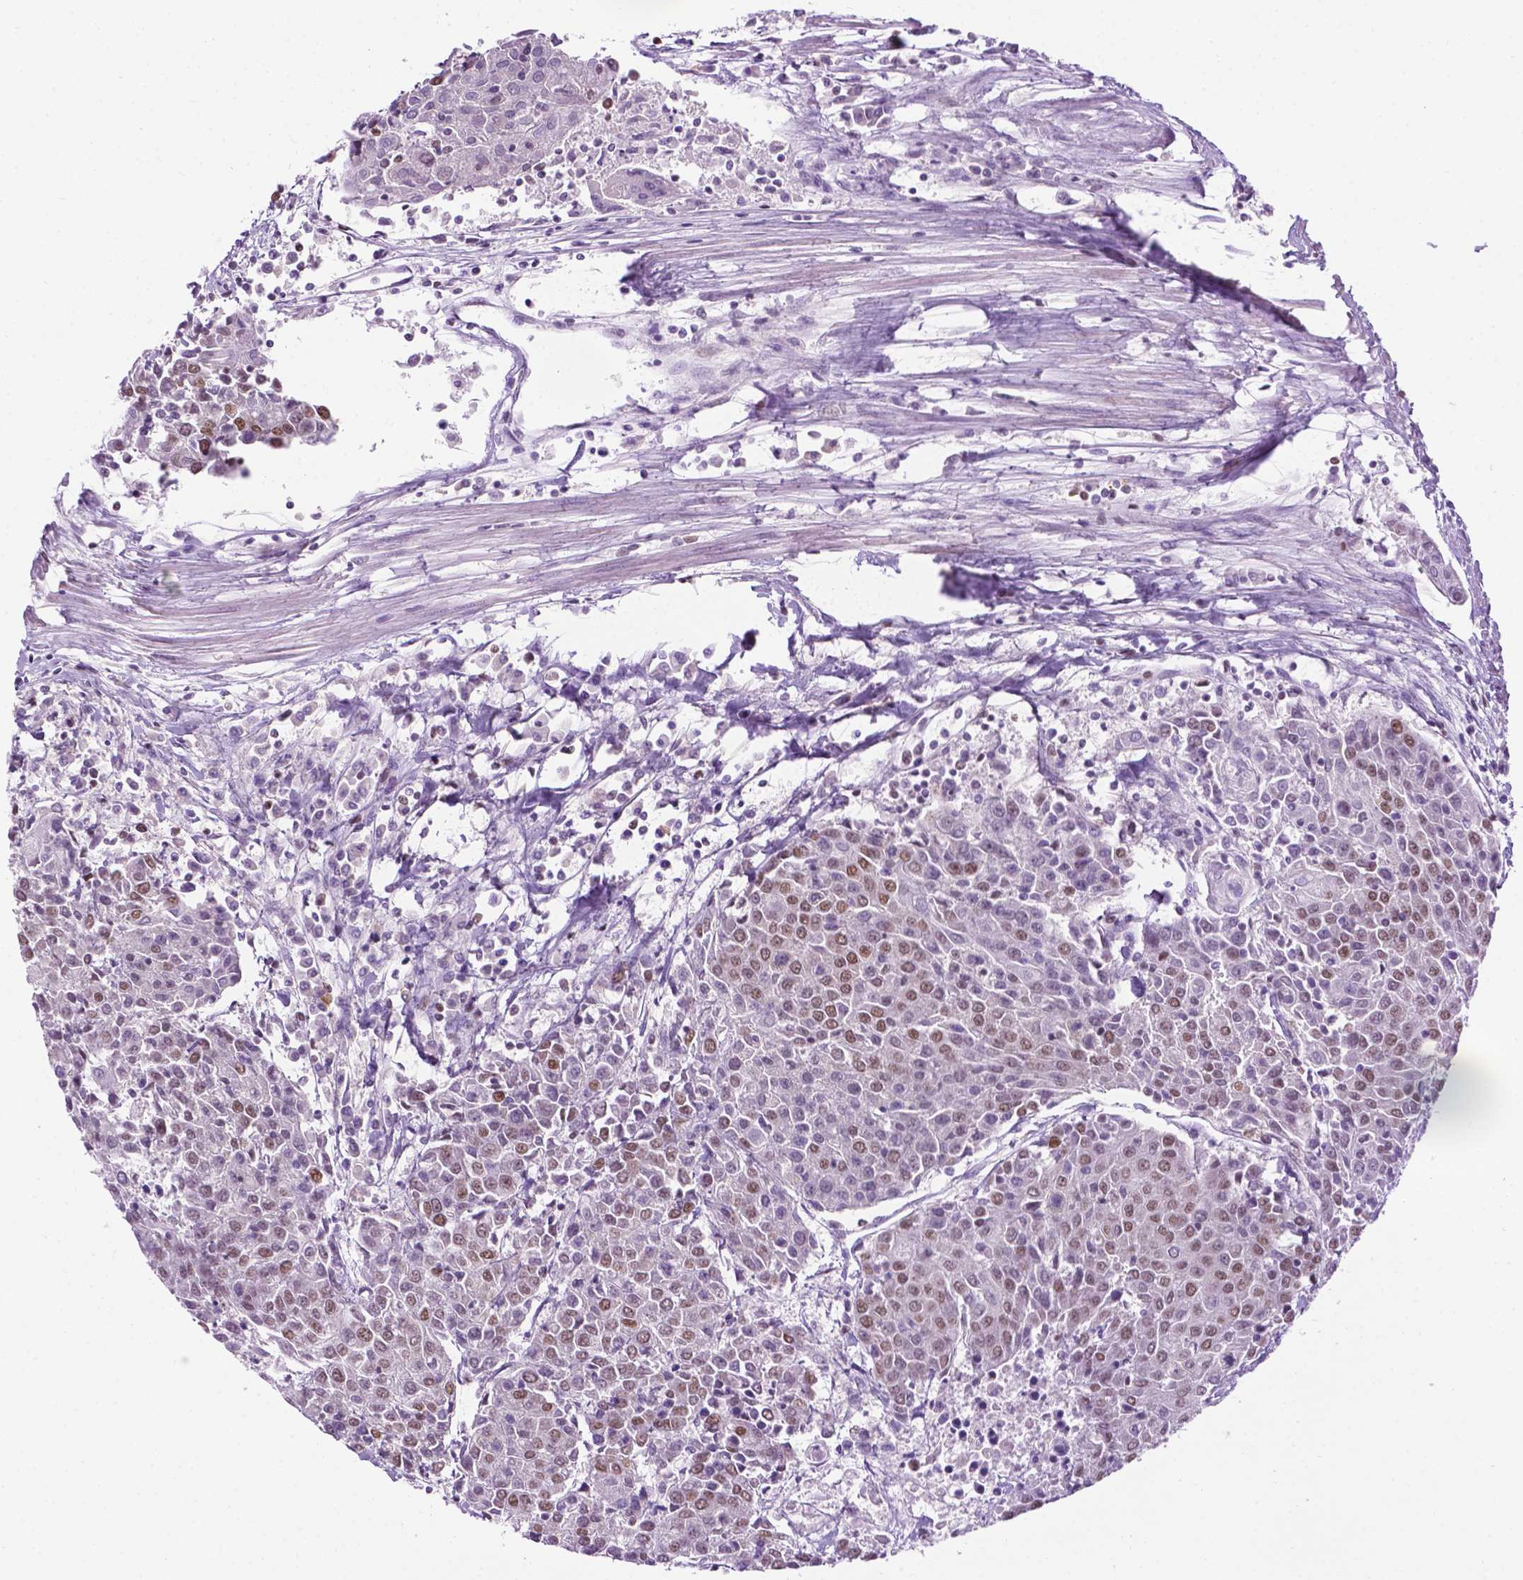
{"staining": {"intensity": "moderate", "quantity": "25%-75%", "location": "nuclear"}, "tissue": "urothelial cancer", "cell_type": "Tumor cells", "image_type": "cancer", "snomed": [{"axis": "morphology", "description": "Urothelial carcinoma, High grade"}, {"axis": "topography", "description": "Urinary bladder"}], "caption": "Urothelial cancer was stained to show a protein in brown. There is medium levels of moderate nuclear staining in approximately 25%-75% of tumor cells. (brown staining indicates protein expression, while blue staining denotes nuclei).", "gene": "COL23A1", "patient": {"sex": "female", "age": 85}}